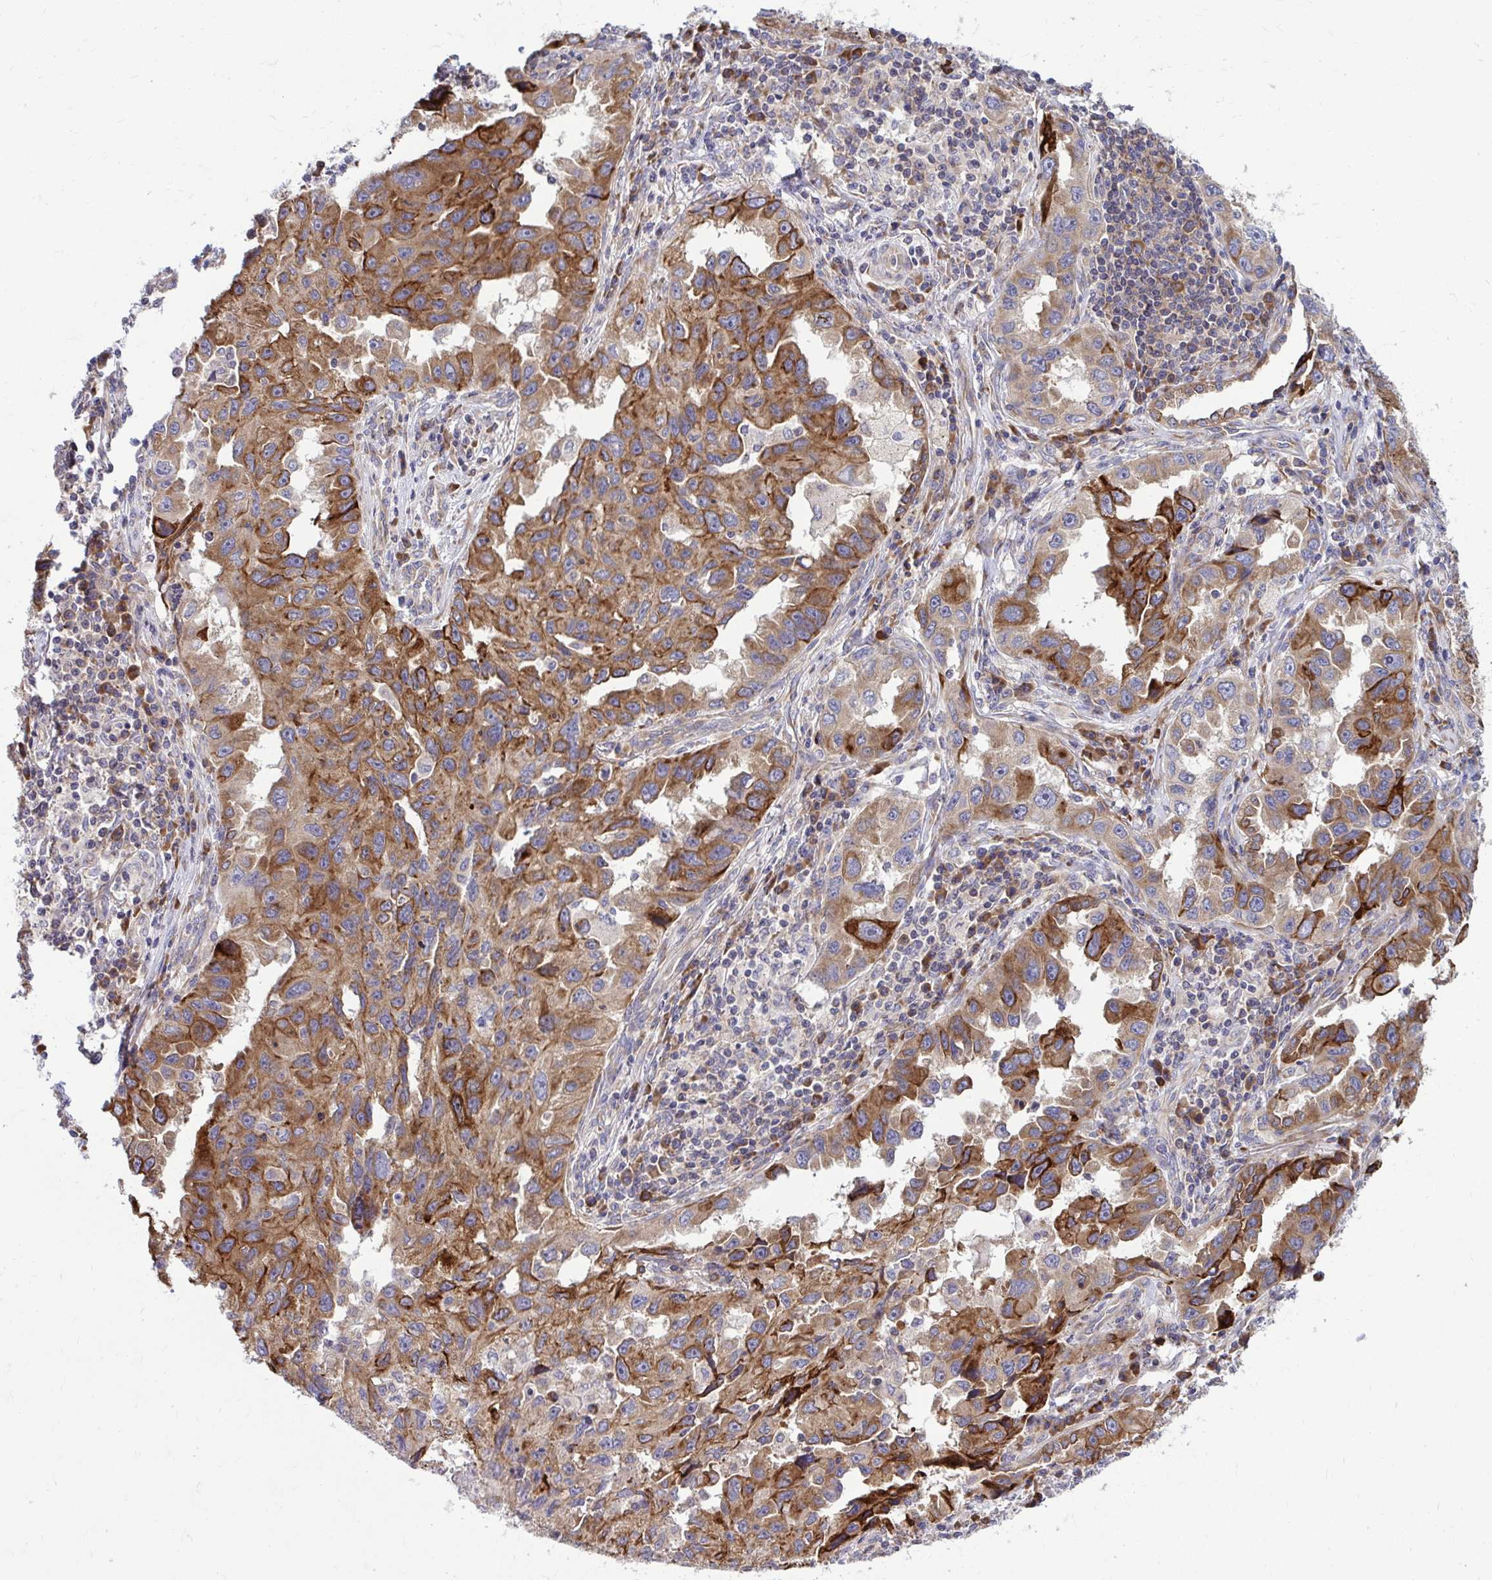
{"staining": {"intensity": "moderate", "quantity": ">75%", "location": "cytoplasmic/membranous"}, "tissue": "lung cancer", "cell_type": "Tumor cells", "image_type": "cancer", "snomed": [{"axis": "morphology", "description": "Adenocarcinoma, NOS"}, {"axis": "topography", "description": "Lung"}], "caption": "Moderate cytoplasmic/membranous protein staining is appreciated in approximately >75% of tumor cells in lung adenocarcinoma. (brown staining indicates protein expression, while blue staining denotes nuclei).", "gene": "GFPT2", "patient": {"sex": "female", "age": 73}}